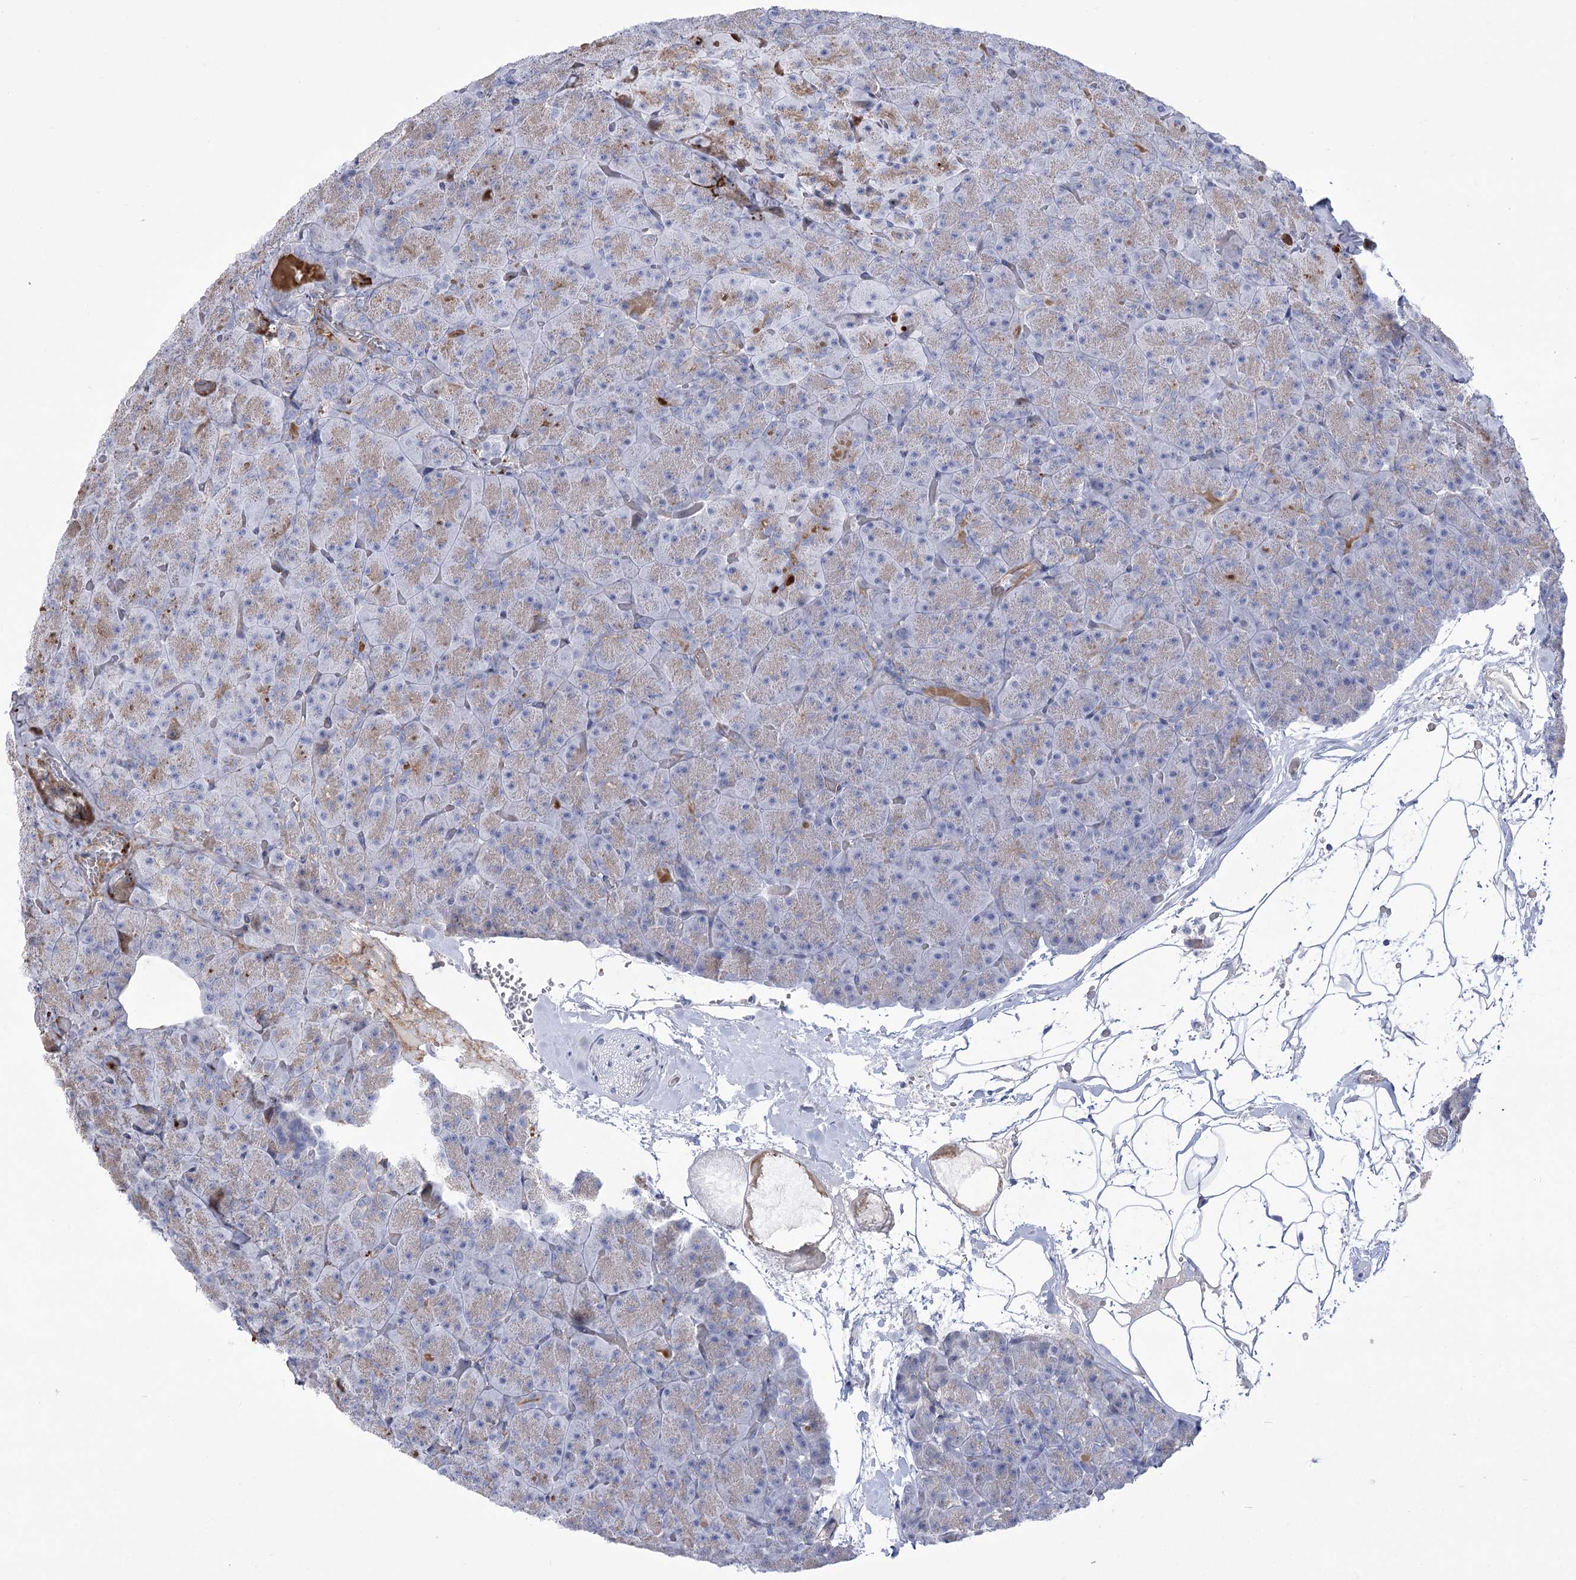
{"staining": {"intensity": "weak", "quantity": "25%-75%", "location": "cytoplasmic/membranous"}, "tissue": "pancreas", "cell_type": "Exocrine glandular cells", "image_type": "normal", "snomed": [{"axis": "morphology", "description": "Normal tissue, NOS"}, {"axis": "topography", "description": "Pancreas"}], "caption": "Exocrine glandular cells show low levels of weak cytoplasmic/membranous positivity in approximately 25%-75% of cells in benign human pancreas. (DAB (3,3'-diaminobenzidine) IHC, brown staining for protein, blue staining for nuclei).", "gene": "ANKRD23", "patient": {"sex": "male", "age": 36}}